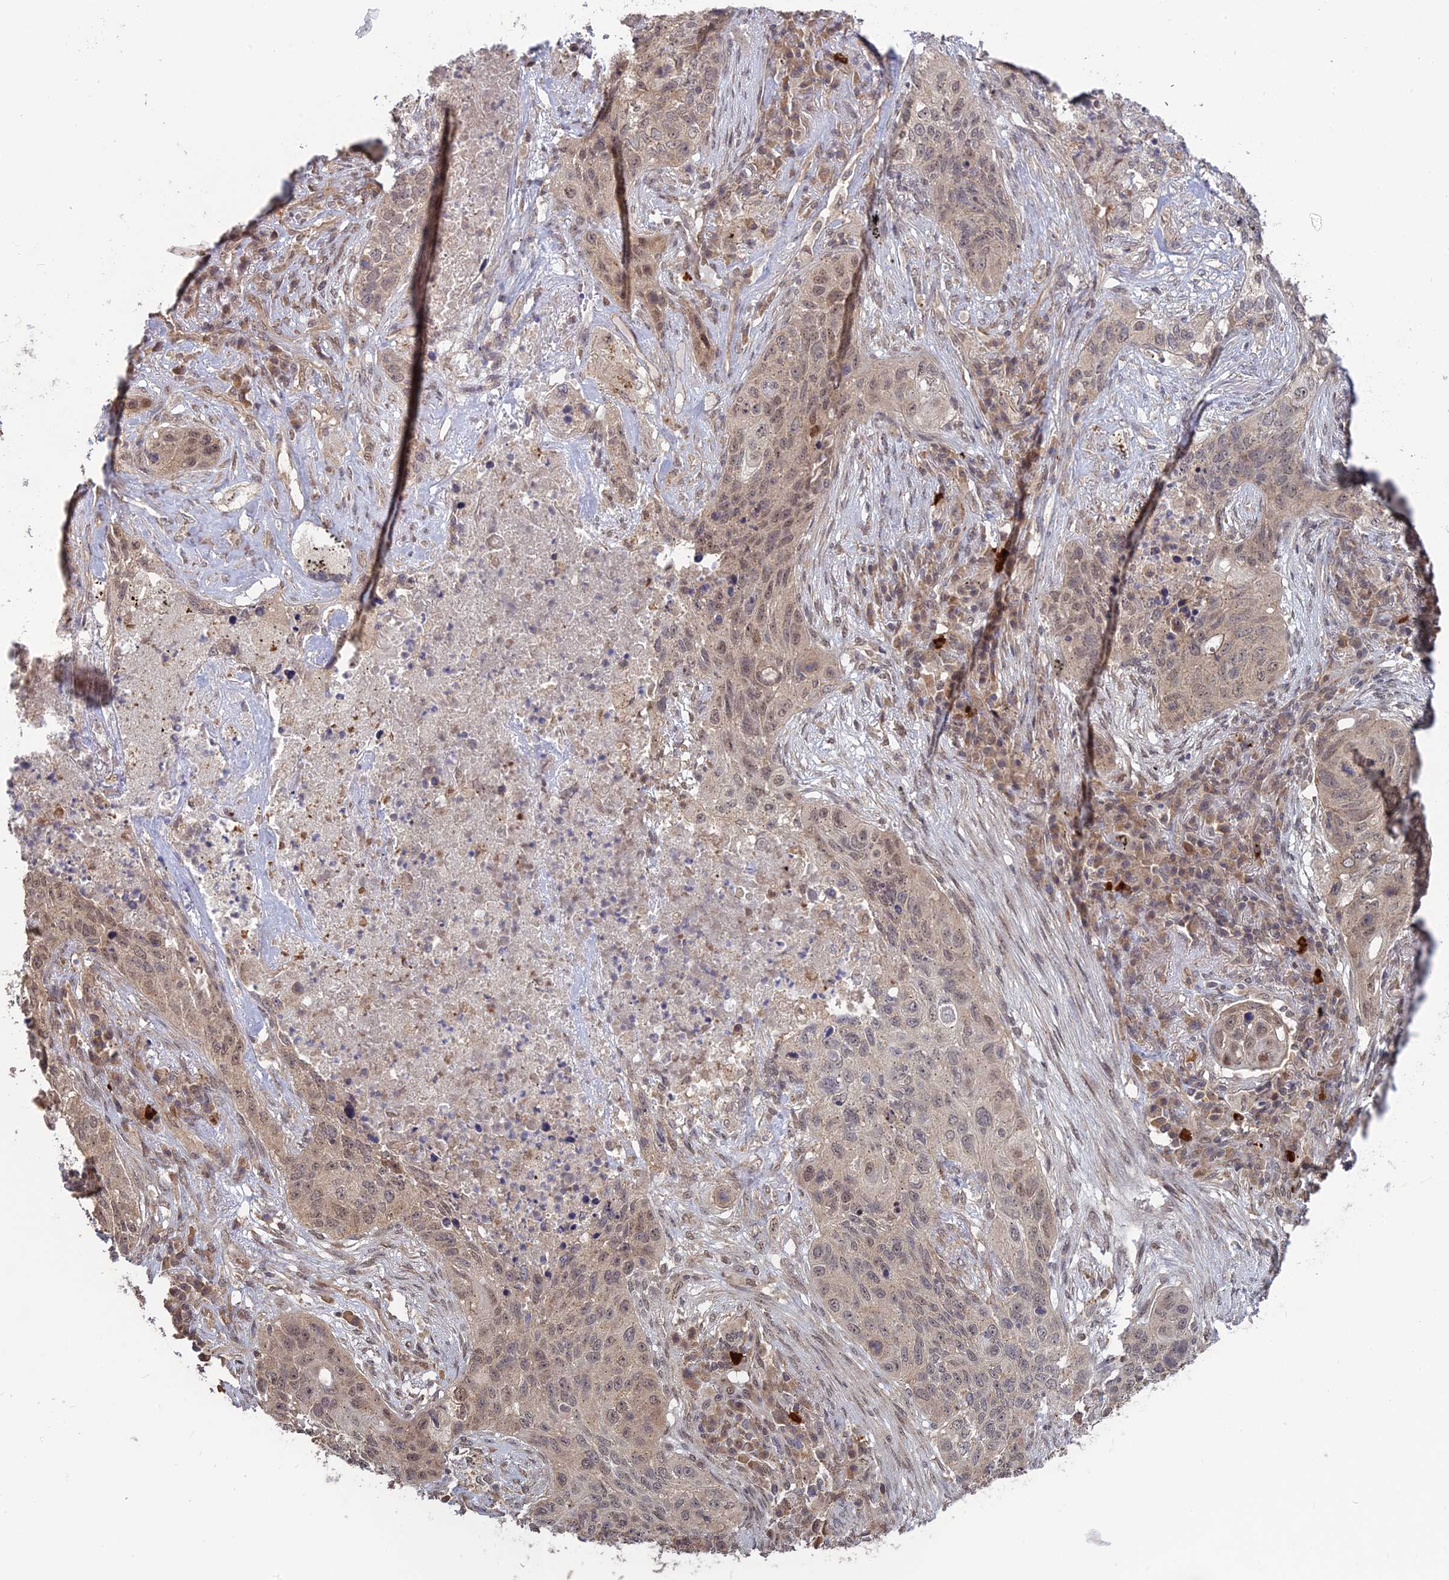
{"staining": {"intensity": "weak", "quantity": "25%-75%", "location": "cytoplasmic/membranous,nuclear"}, "tissue": "lung cancer", "cell_type": "Tumor cells", "image_type": "cancer", "snomed": [{"axis": "morphology", "description": "Squamous cell carcinoma, NOS"}, {"axis": "topography", "description": "Lung"}], "caption": "Protein positivity by immunohistochemistry reveals weak cytoplasmic/membranous and nuclear staining in about 25%-75% of tumor cells in lung cancer.", "gene": "PKIG", "patient": {"sex": "female", "age": 63}}